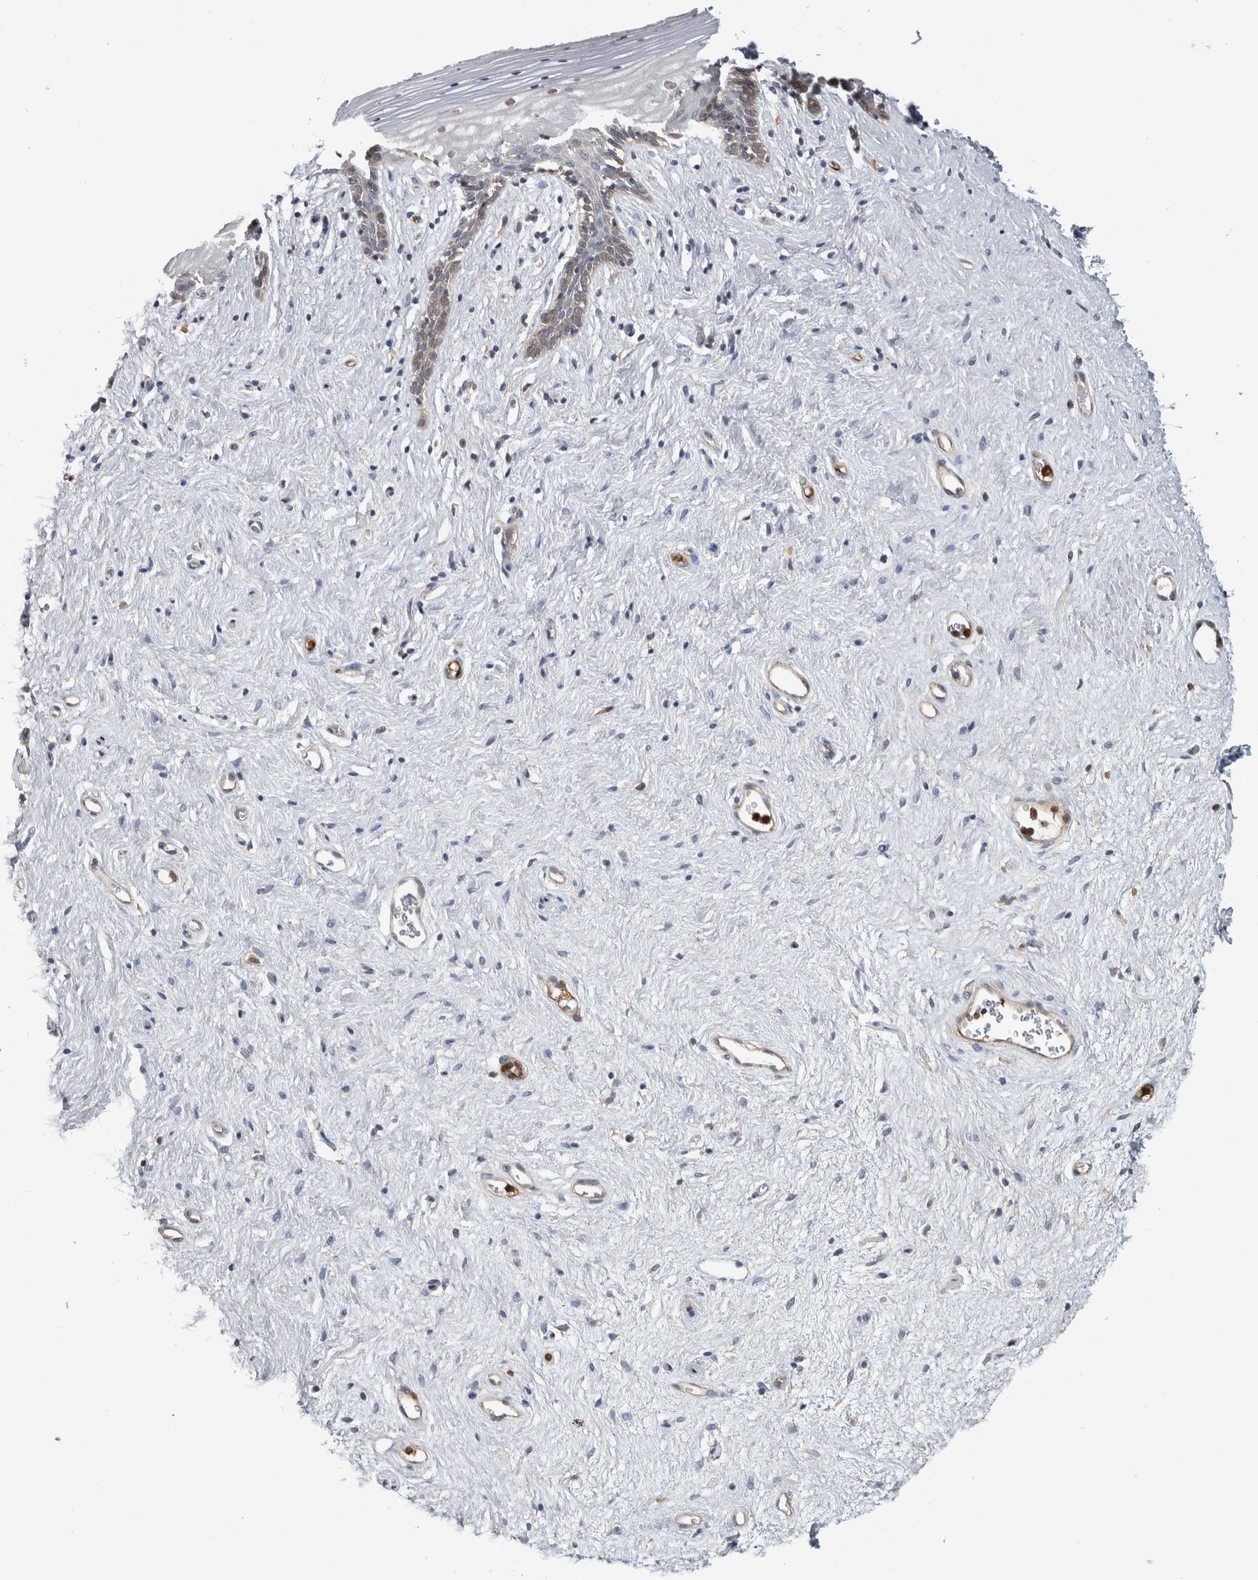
{"staining": {"intensity": "weak", "quantity": "25%-75%", "location": "cytoplasmic/membranous,nuclear"}, "tissue": "vagina", "cell_type": "Squamous epithelial cells", "image_type": "normal", "snomed": [{"axis": "morphology", "description": "Normal tissue, NOS"}, {"axis": "topography", "description": "Vagina"}], "caption": "DAB (3,3'-diaminobenzidine) immunohistochemical staining of unremarkable vagina shows weak cytoplasmic/membranous,nuclear protein staining in approximately 25%-75% of squamous epithelial cells.", "gene": "SDCBP", "patient": {"sex": "female", "age": 44}}